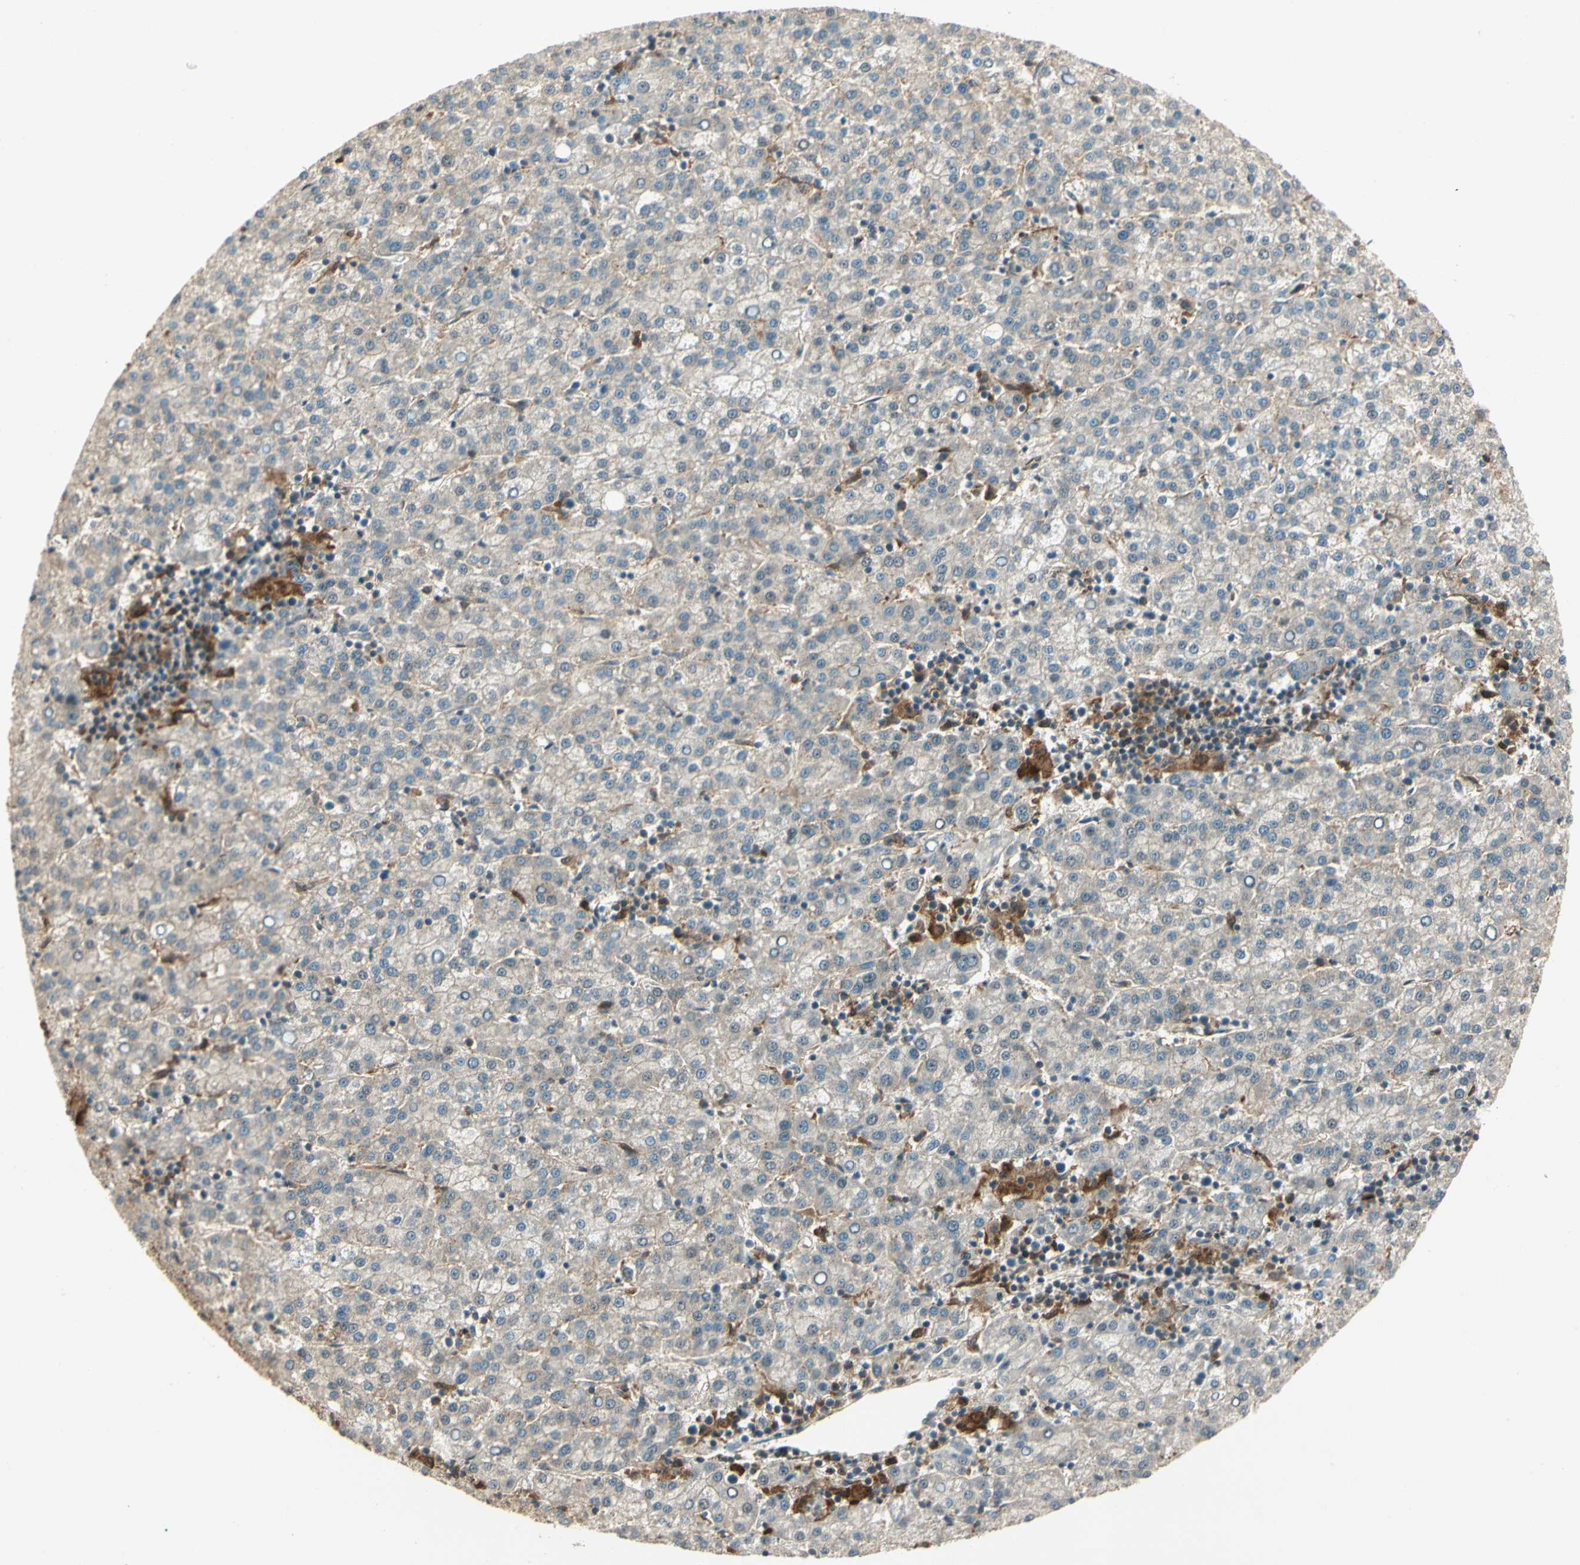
{"staining": {"intensity": "negative", "quantity": "none", "location": "none"}, "tissue": "liver cancer", "cell_type": "Tumor cells", "image_type": "cancer", "snomed": [{"axis": "morphology", "description": "Carcinoma, Hepatocellular, NOS"}, {"axis": "topography", "description": "Liver"}], "caption": "Immunohistochemical staining of human liver cancer (hepatocellular carcinoma) exhibits no significant staining in tumor cells. (Stains: DAB (3,3'-diaminobenzidine) immunohistochemistry (IHC) with hematoxylin counter stain, Microscopy: brightfield microscopy at high magnification).", "gene": "LTA4H", "patient": {"sex": "female", "age": 58}}